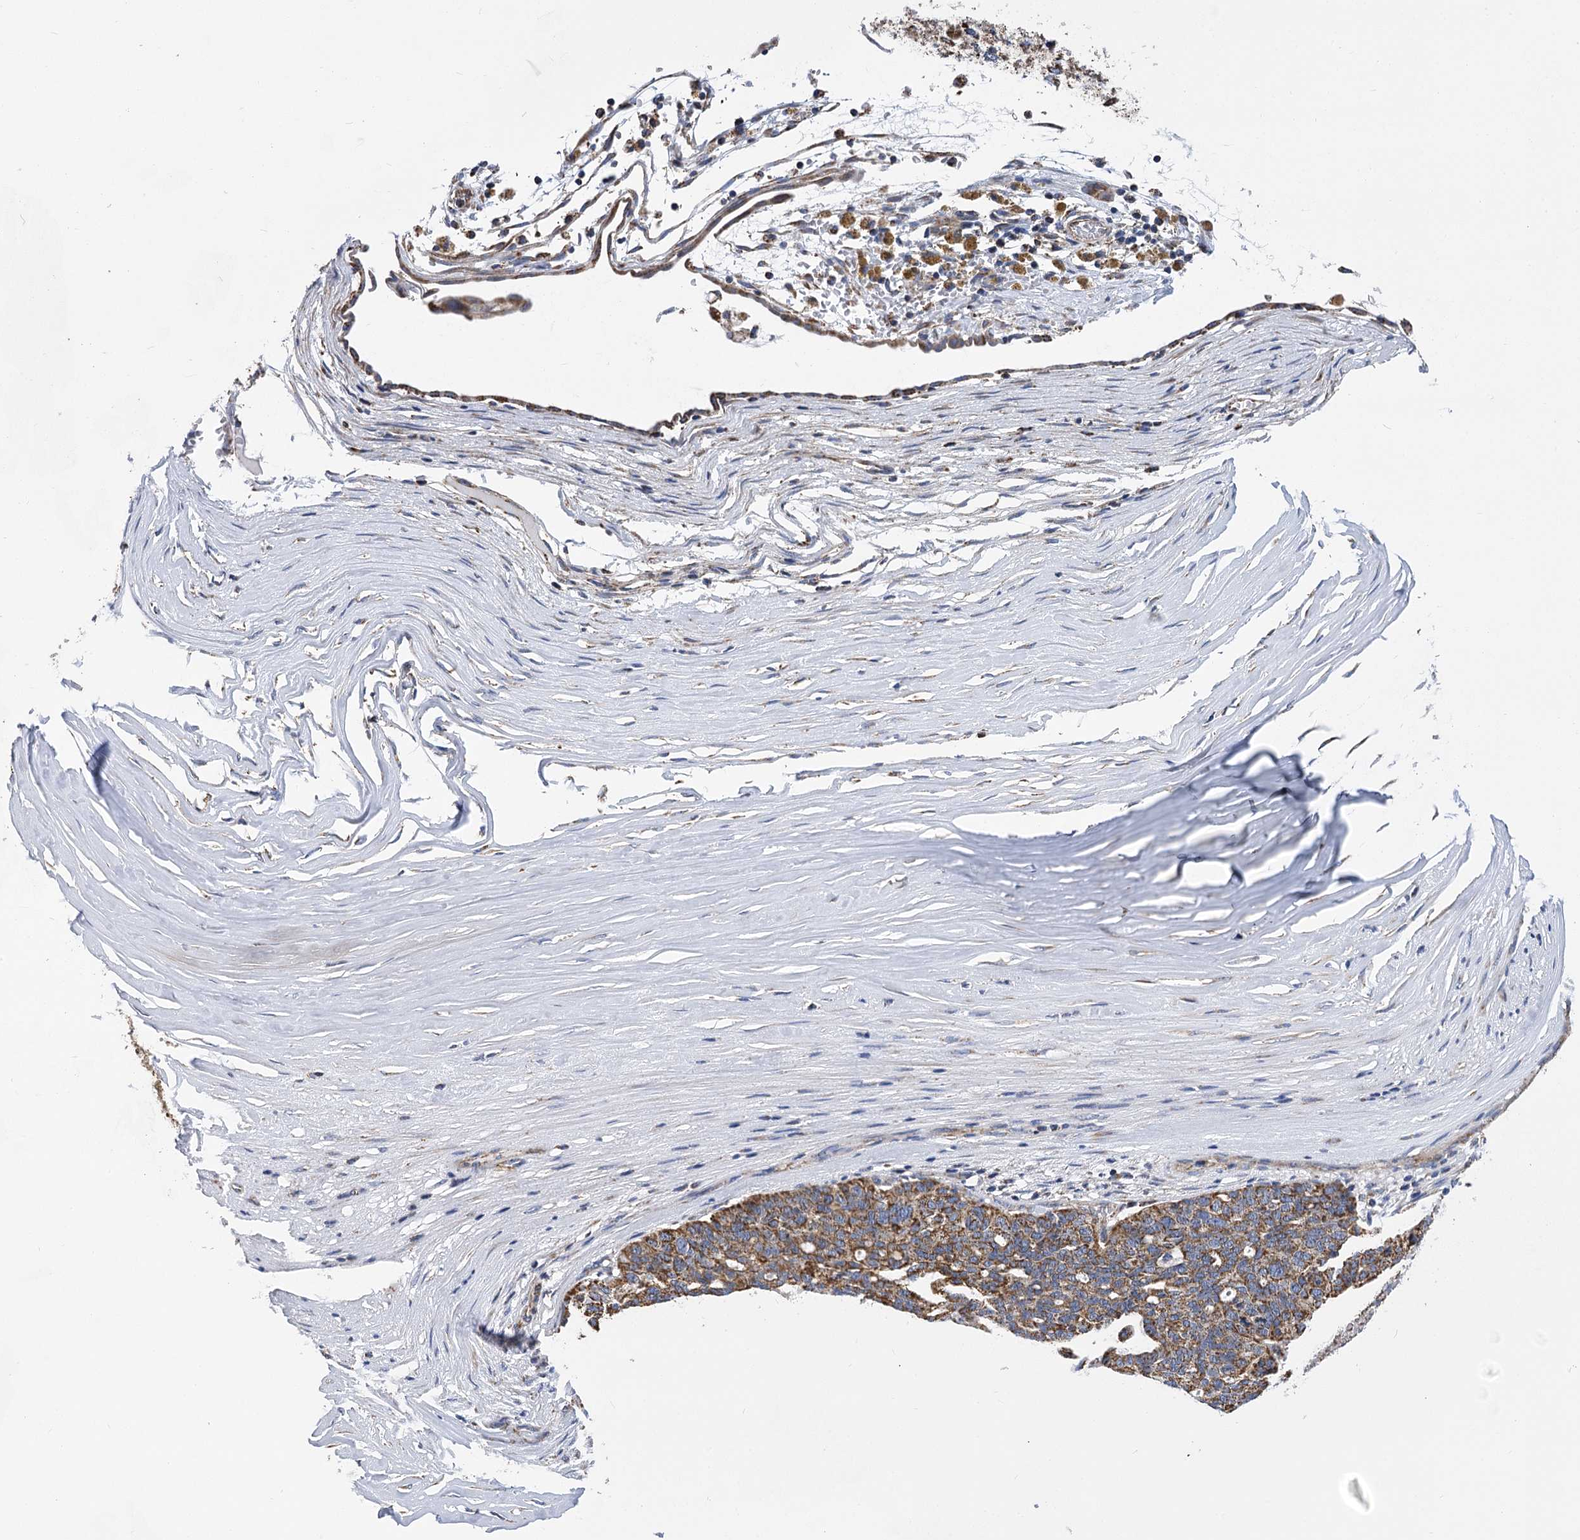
{"staining": {"intensity": "moderate", "quantity": ">75%", "location": "cytoplasmic/membranous"}, "tissue": "ovarian cancer", "cell_type": "Tumor cells", "image_type": "cancer", "snomed": [{"axis": "morphology", "description": "Cystadenocarcinoma, serous, NOS"}, {"axis": "topography", "description": "Ovary"}], "caption": "Protein staining shows moderate cytoplasmic/membranous staining in about >75% of tumor cells in ovarian serous cystadenocarcinoma. (Brightfield microscopy of DAB IHC at high magnification).", "gene": "CCDC73", "patient": {"sex": "female", "age": 59}}